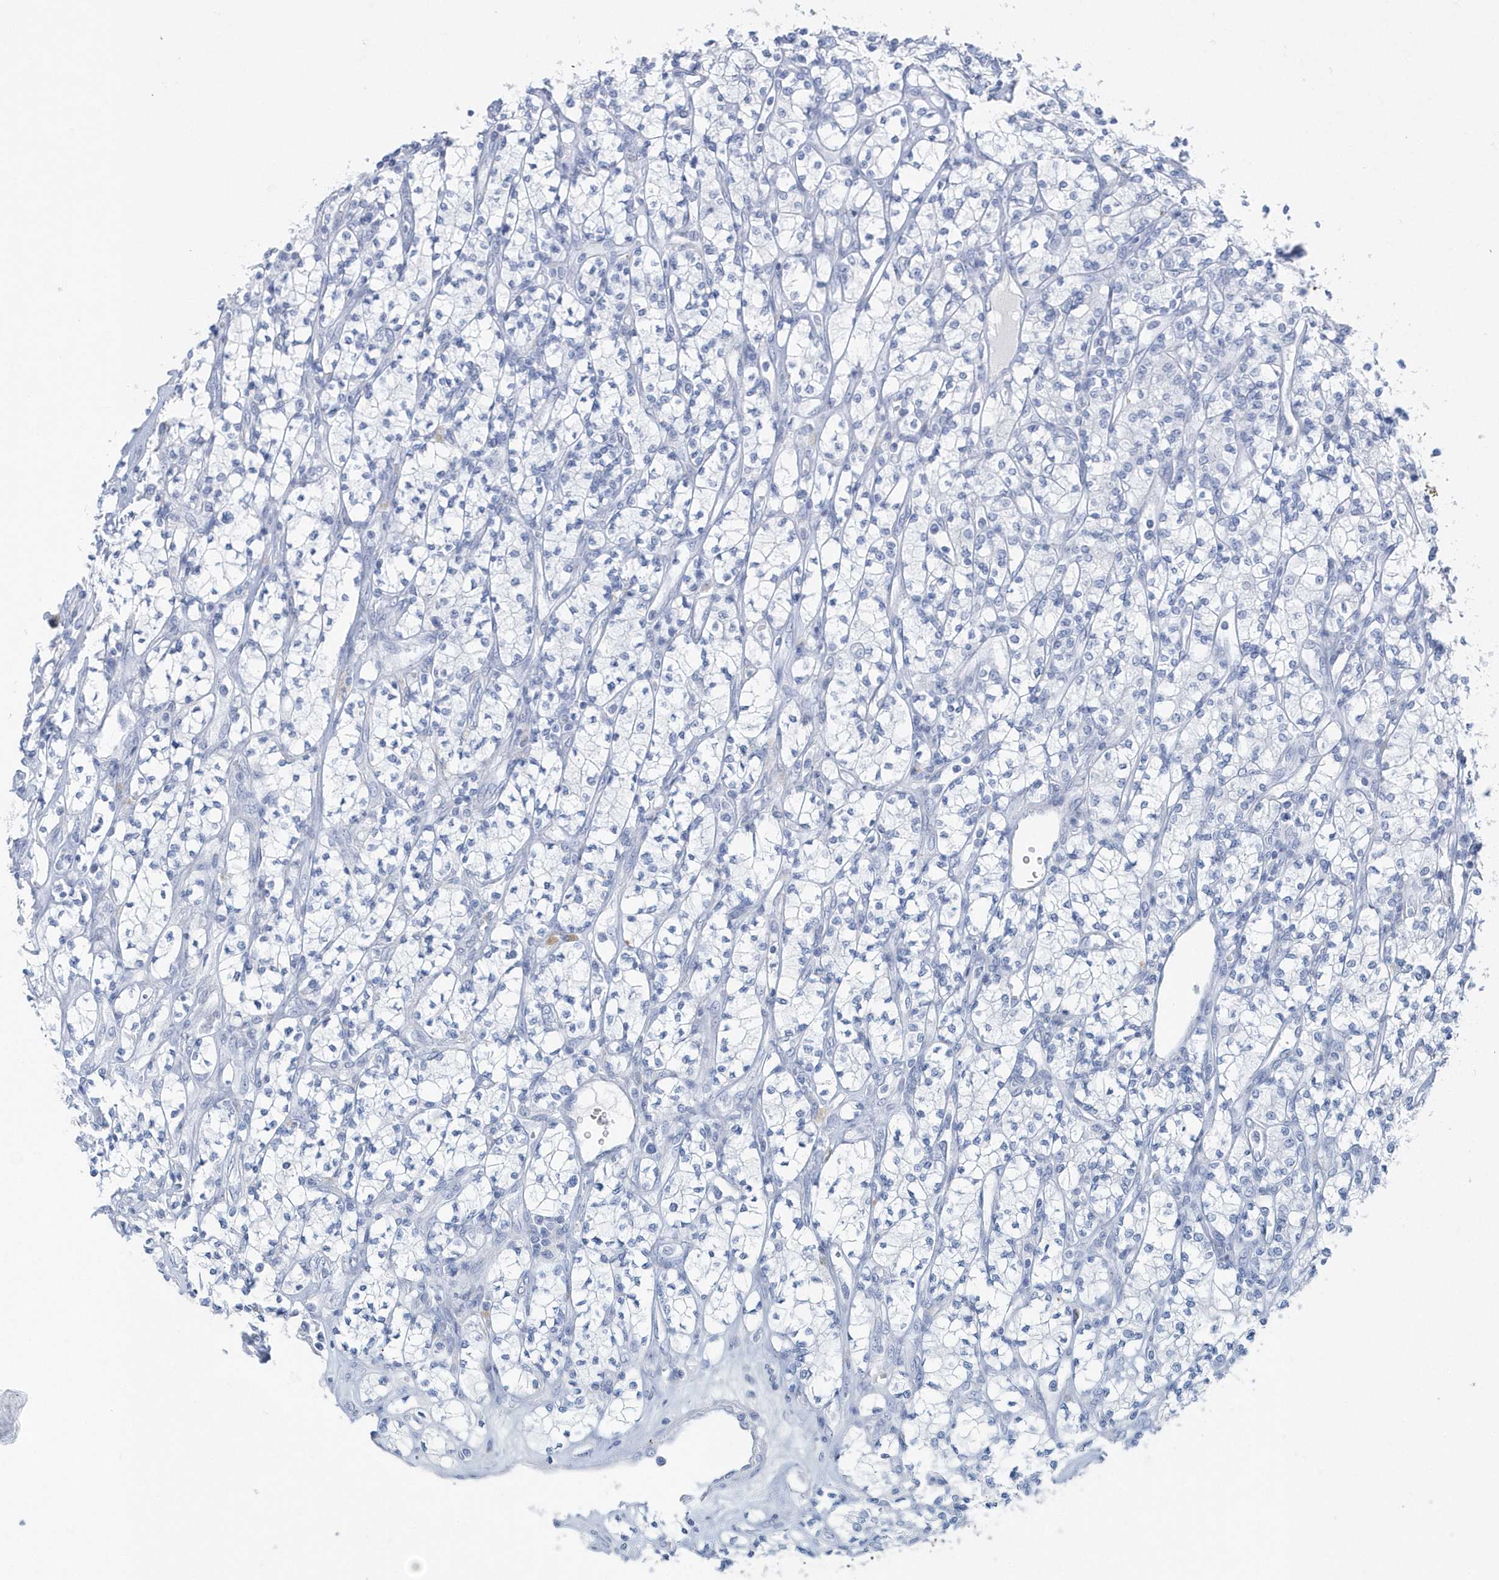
{"staining": {"intensity": "negative", "quantity": "none", "location": "none"}, "tissue": "renal cancer", "cell_type": "Tumor cells", "image_type": "cancer", "snomed": [{"axis": "morphology", "description": "Adenocarcinoma, NOS"}, {"axis": "topography", "description": "Kidney"}], "caption": "Tumor cells show no significant staining in renal cancer.", "gene": "PTPRO", "patient": {"sex": "male", "age": 77}}